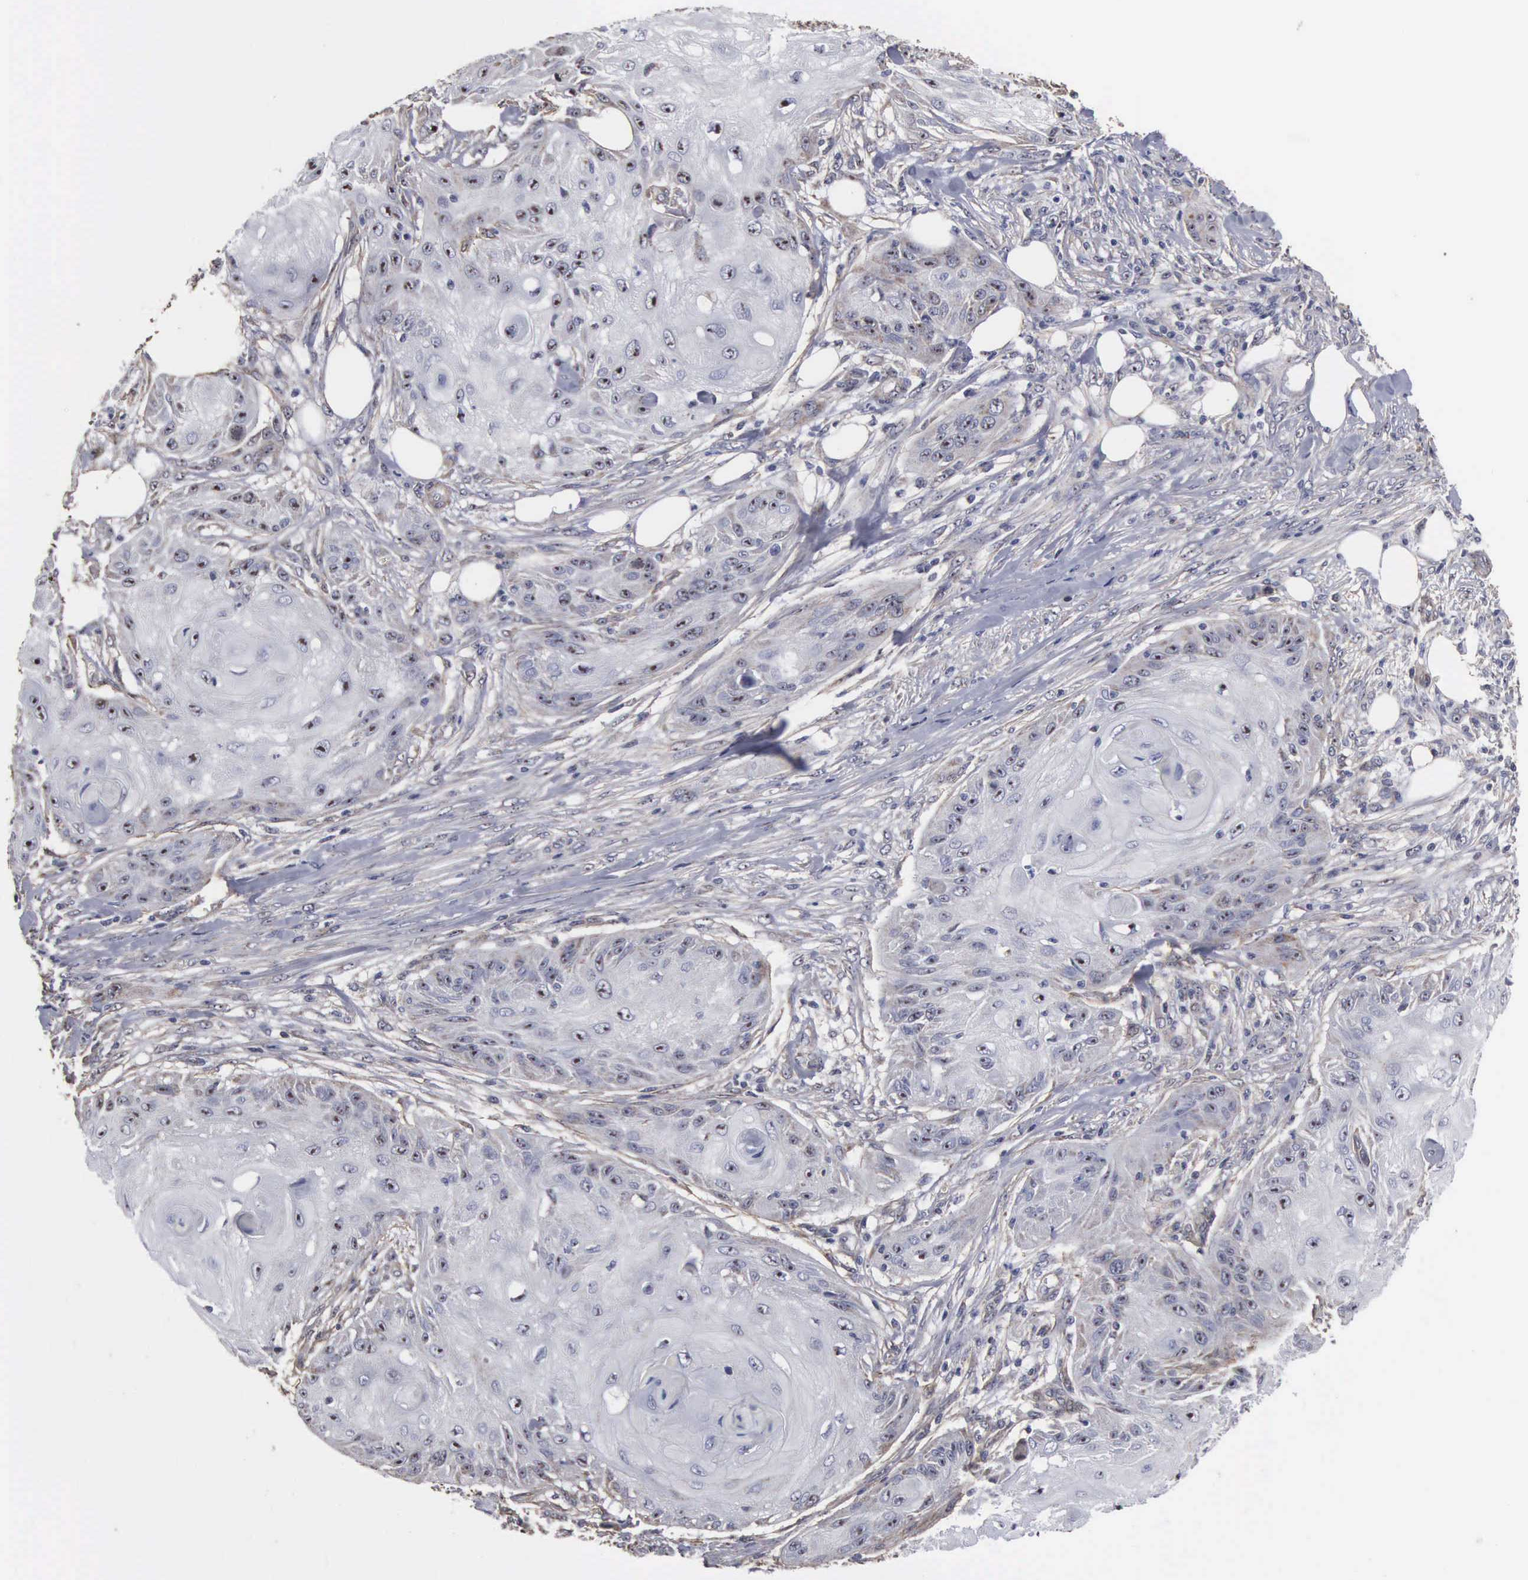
{"staining": {"intensity": "weak", "quantity": "<25%", "location": "nuclear"}, "tissue": "skin cancer", "cell_type": "Tumor cells", "image_type": "cancer", "snomed": [{"axis": "morphology", "description": "Squamous cell carcinoma, NOS"}, {"axis": "topography", "description": "Skin"}], "caption": "An image of skin cancer stained for a protein displays no brown staining in tumor cells. (Stains: DAB IHC with hematoxylin counter stain, Microscopy: brightfield microscopy at high magnification).", "gene": "NGDN", "patient": {"sex": "female", "age": 88}}